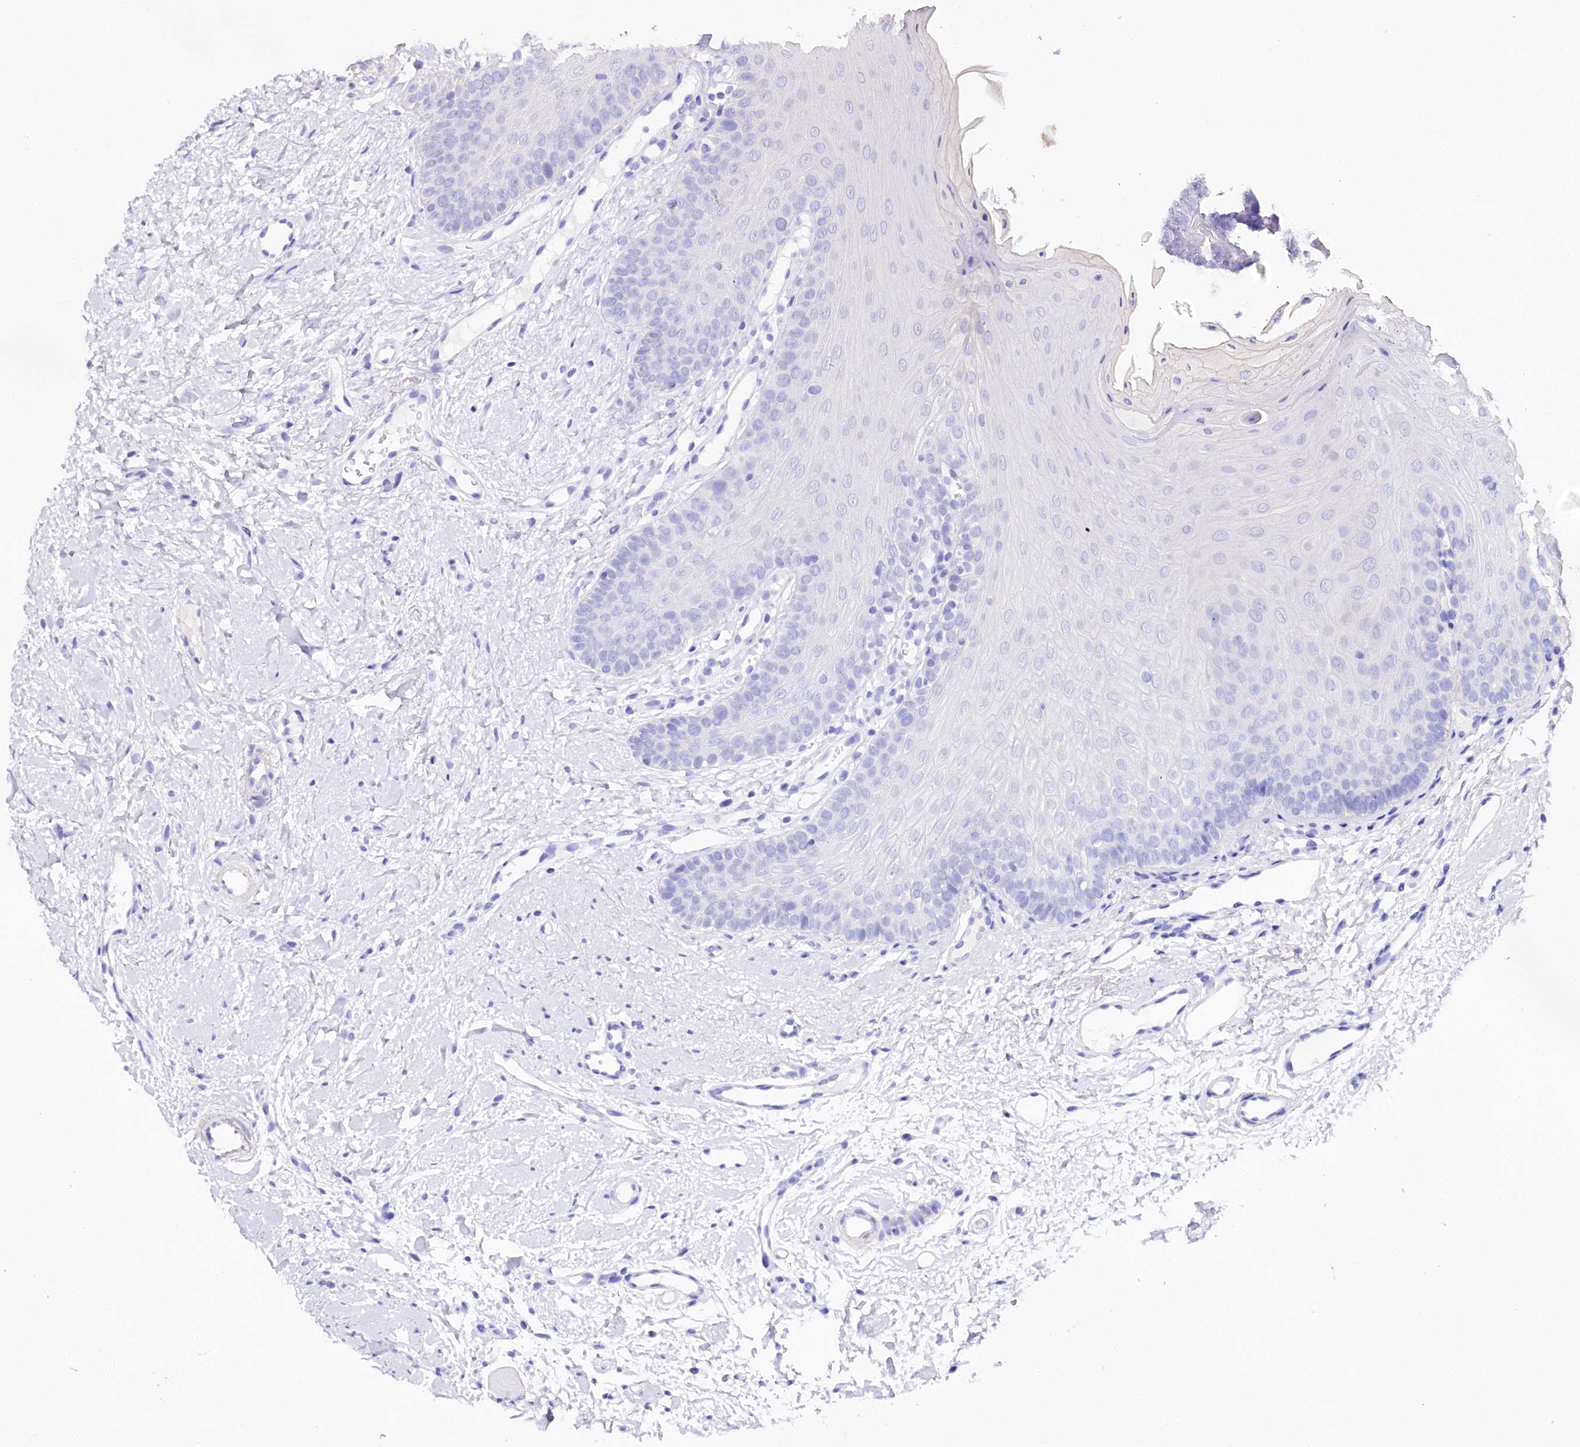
{"staining": {"intensity": "negative", "quantity": "none", "location": "none"}, "tissue": "oral mucosa", "cell_type": "Squamous epithelial cells", "image_type": "normal", "snomed": [{"axis": "morphology", "description": "Normal tissue, NOS"}, {"axis": "topography", "description": "Oral tissue"}], "caption": "This is a image of immunohistochemistry staining of unremarkable oral mucosa, which shows no staining in squamous epithelial cells.", "gene": "PTER", "patient": {"sex": "female", "age": 68}}